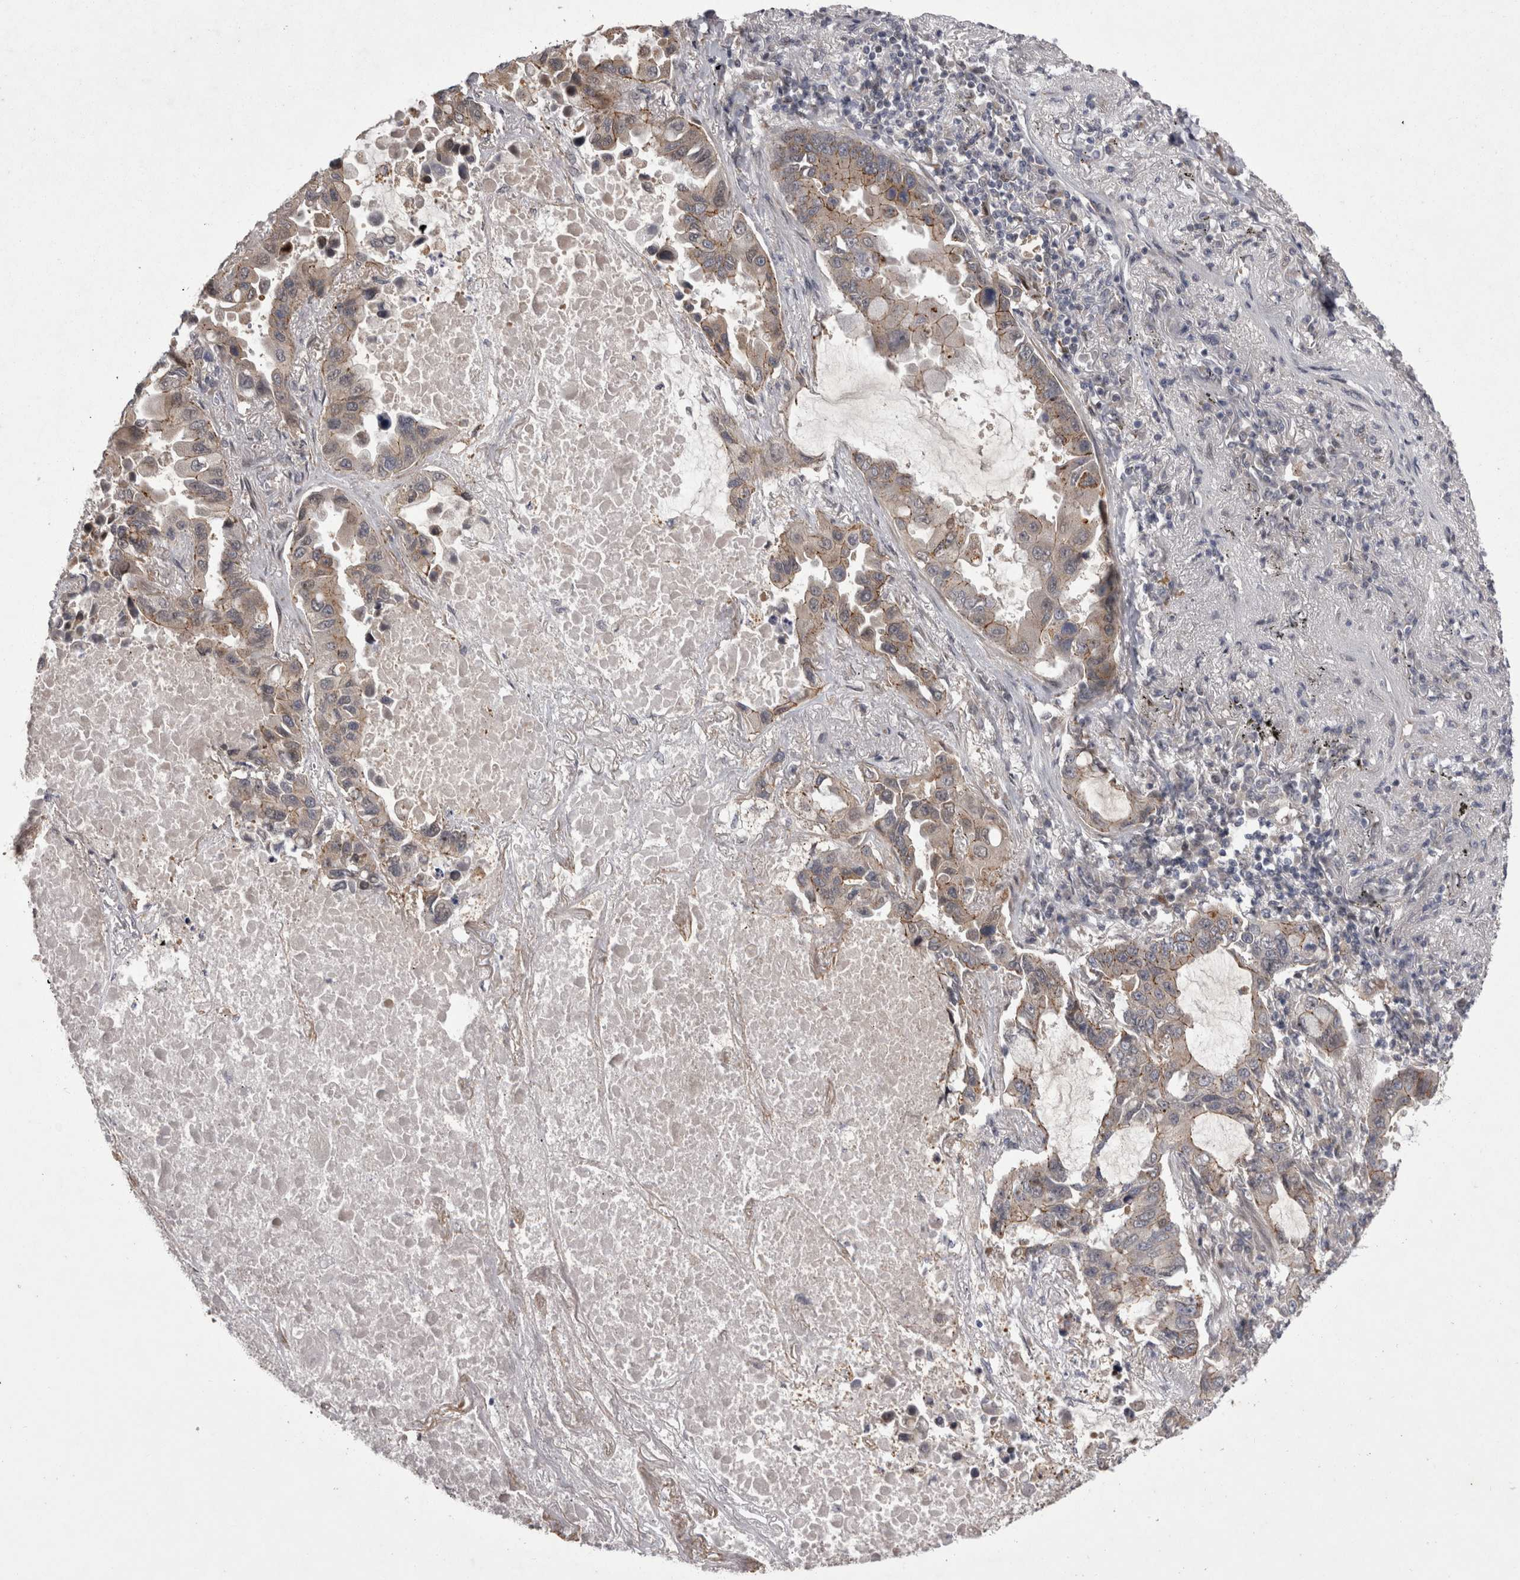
{"staining": {"intensity": "weak", "quantity": "25%-75%", "location": "cytoplasmic/membranous"}, "tissue": "lung cancer", "cell_type": "Tumor cells", "image_type": "cancer", "snomed": [{"axis": "morphology", "description": "Adenocarcinoma, NOS"}, {"axis": "topography", "description": "Lung"}], "caption": "Protein expression by immunohistochemistry reveals weak cytoplasmic/membranous expression in about 25%-75% of tumor cells in adenocarcinoma (lung).", "gene": "NENF", "patient": {"sex": "male", "age": 64}}